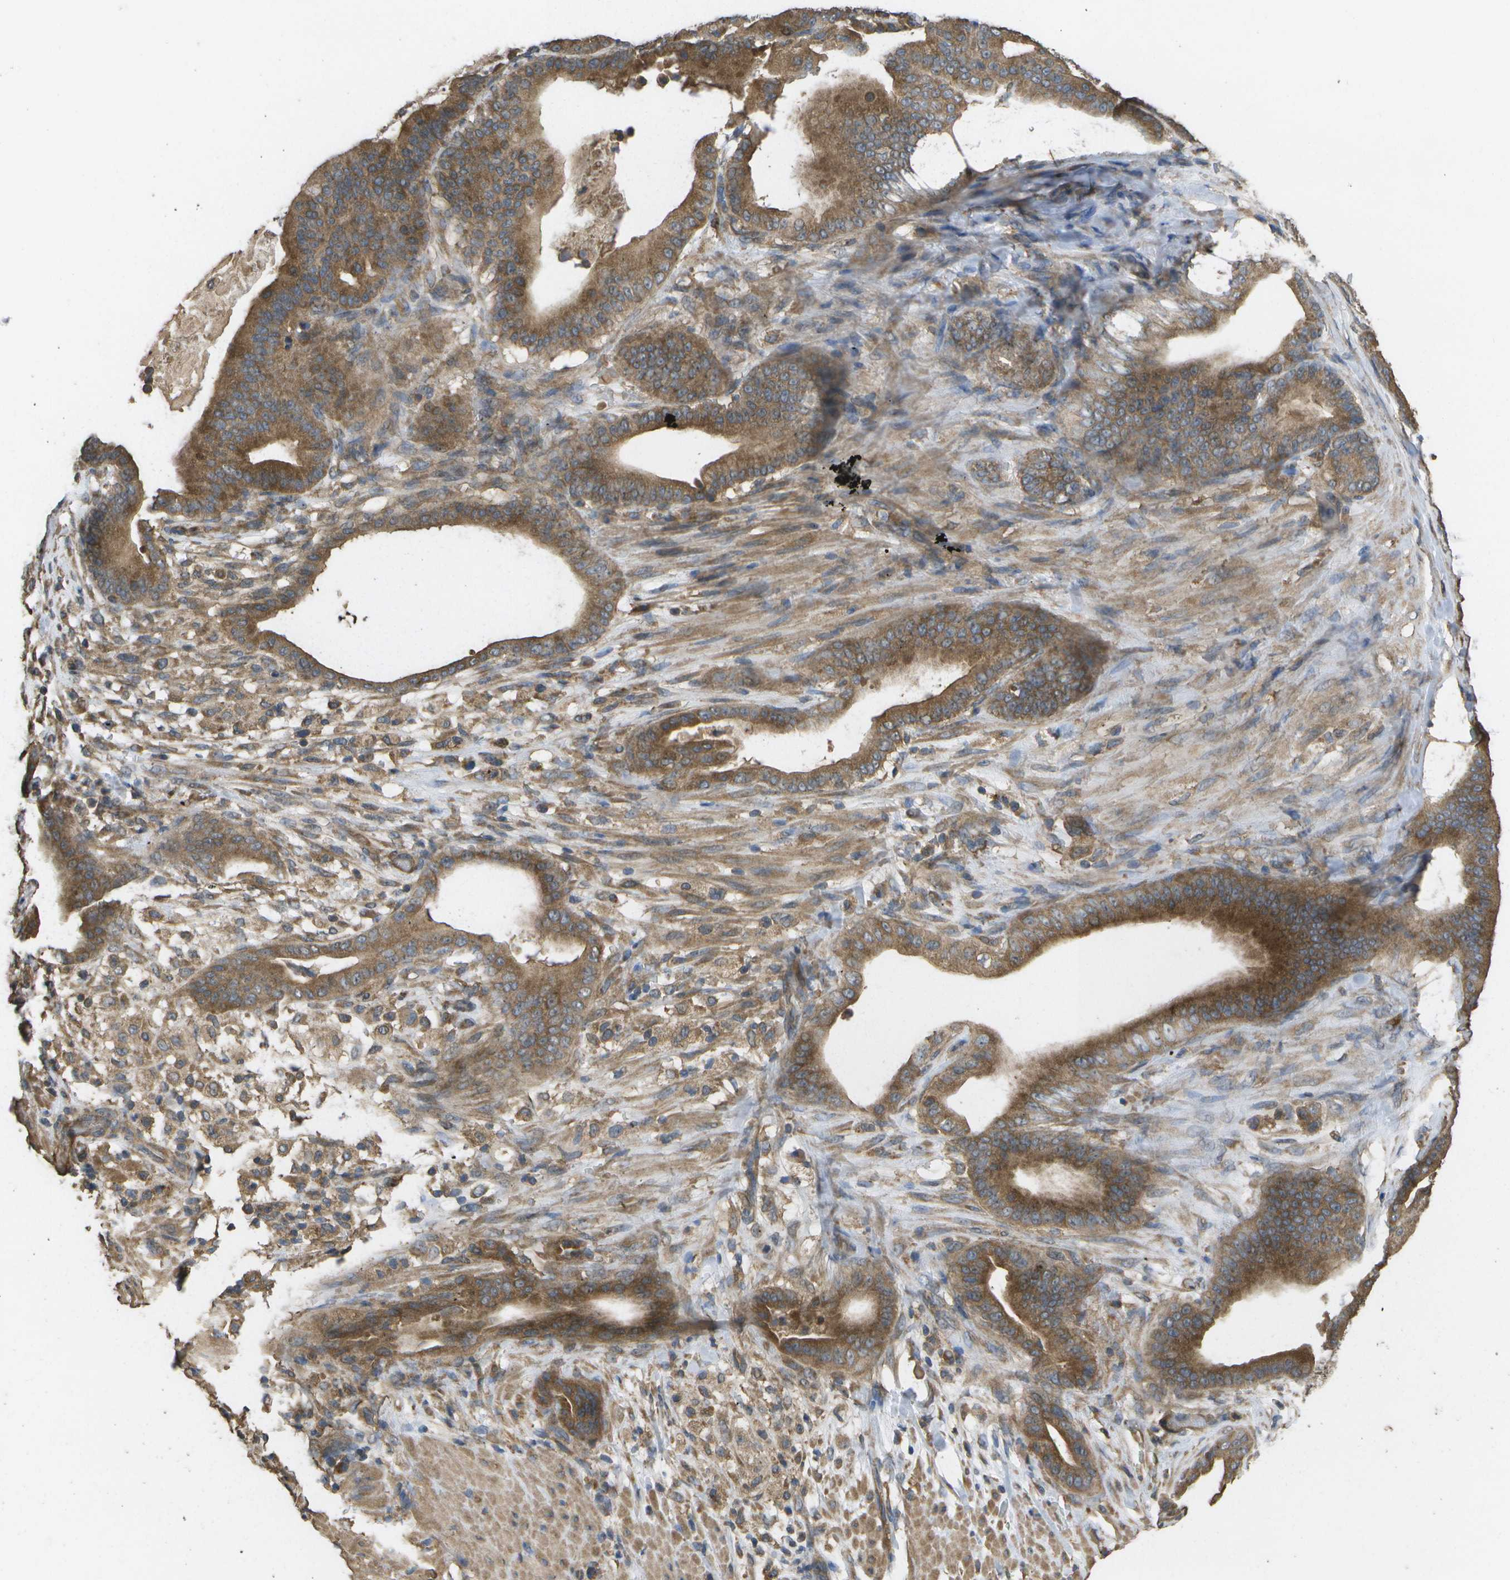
{"staining": {"intensity": "moderate", "quantity": ">75%", "location": "cytoplasmic/membranous"}, "tissue": "pancreatic cancer", "cell_type": "Tumor cells", "image_type": "cancer", "snomed": [{"axis": "morphology", "description": "Adenocarcinoma, NOS"}, {"axis": "topography", "description": "Pancreas"}], "caption": "A photomicrograph of pancreatic cancer stained for a protein shows moderate cytoplasmic/membranous brown staining in tumor cells. Nuclei are stained in blue.", "gene": "SACS", "patient": {"sex": "male", "age": 63}}